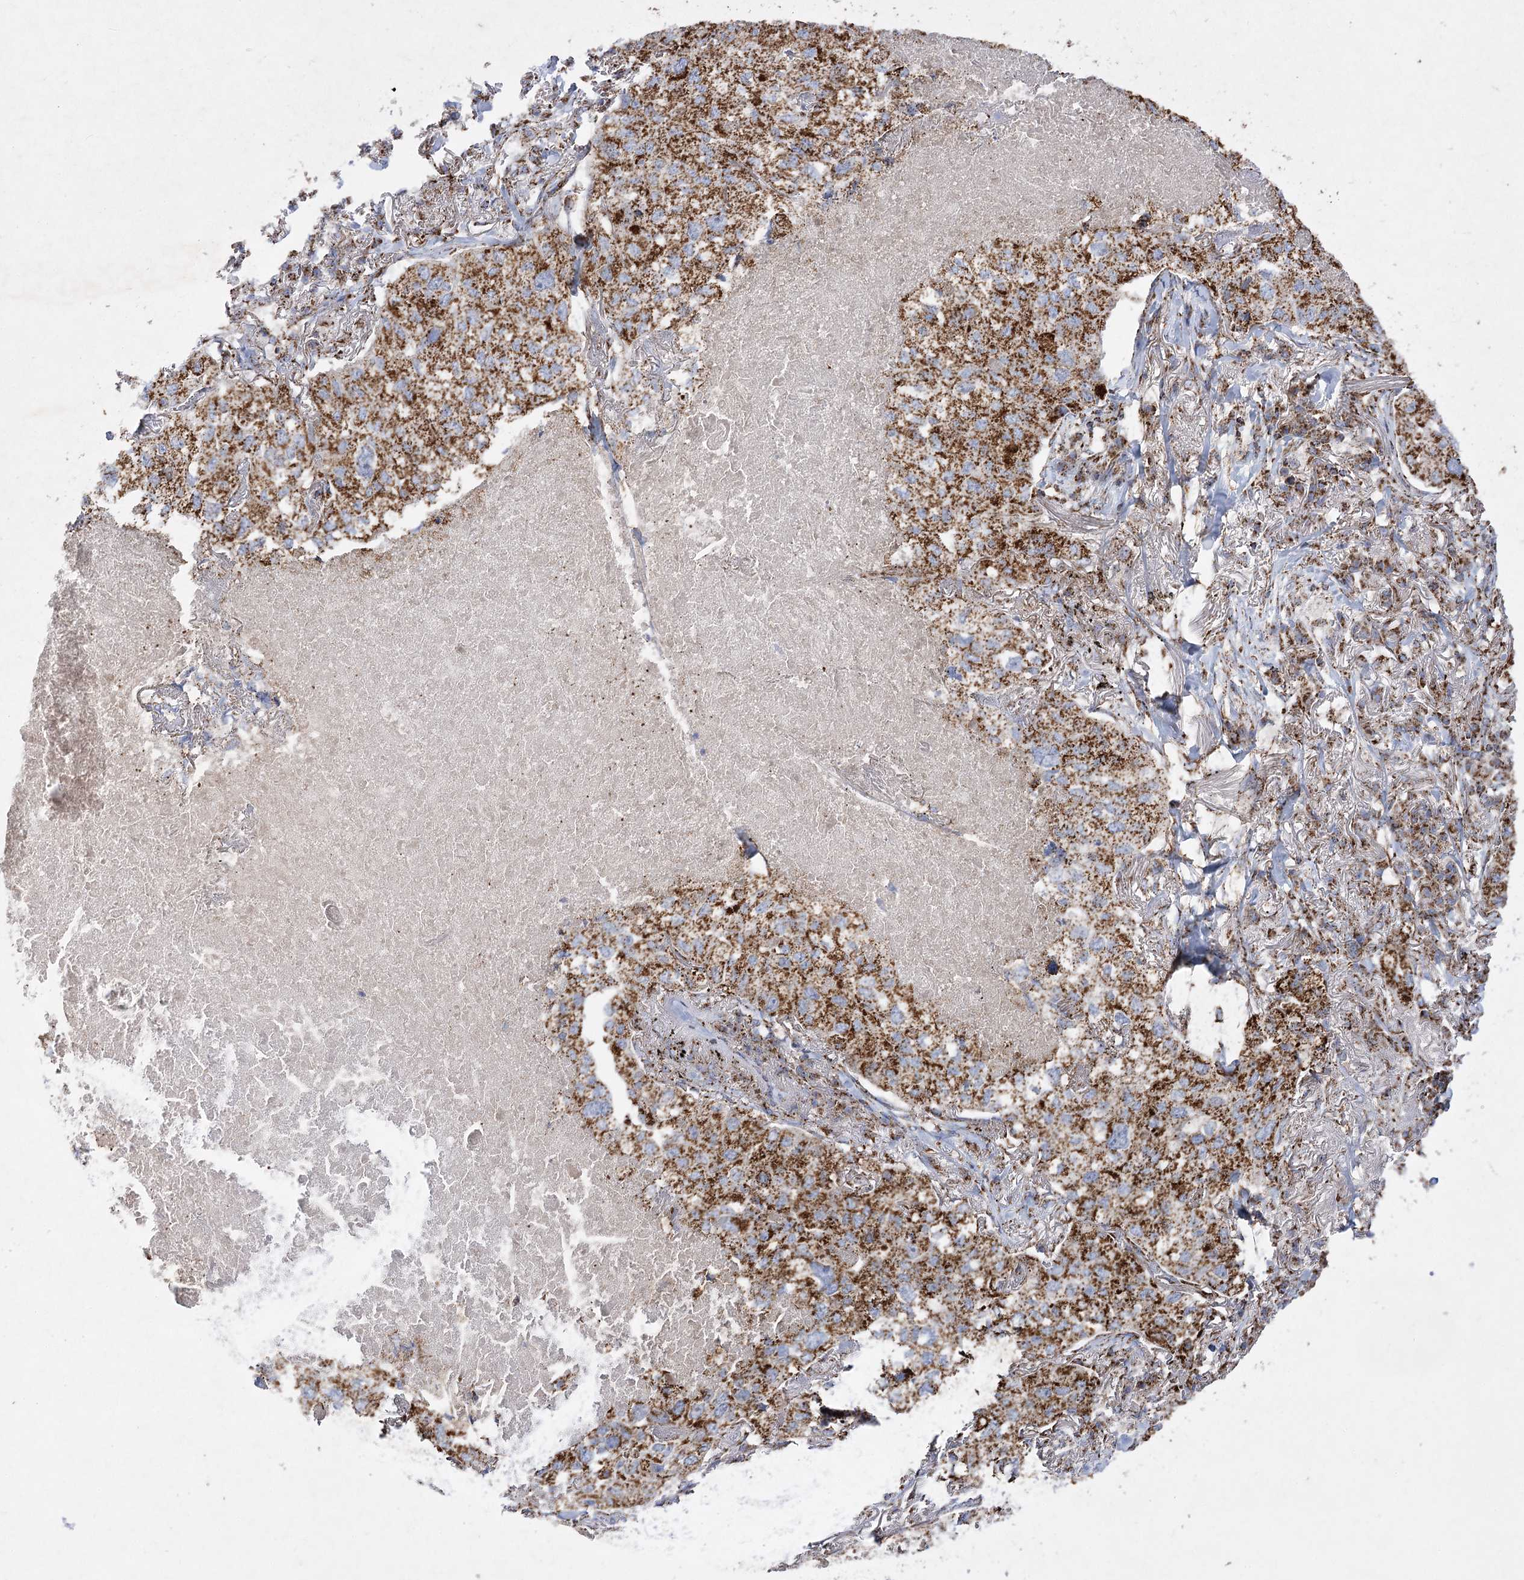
{"staining": {"intensity": "strong", "quantity": ">75%", "location": "cytoplasmic/membranous"}, "tissue": "lung cancer", "cell_type": "Tumor cells", "image_type": "cancer", "snomed": [{"axis": "morphology", "description": "Adenocarcinoma, NOS"}, {"axis": "topography", "description": "Lung"}], "caption": "This is a photomicrograph of IHC staining of adenocarcinoma (lung), which shows strong staining in the cytoplasmic/membranous of tumor cells.", "gene": "ASNSD1", "patient": {"sex": "male", "age": 65}}